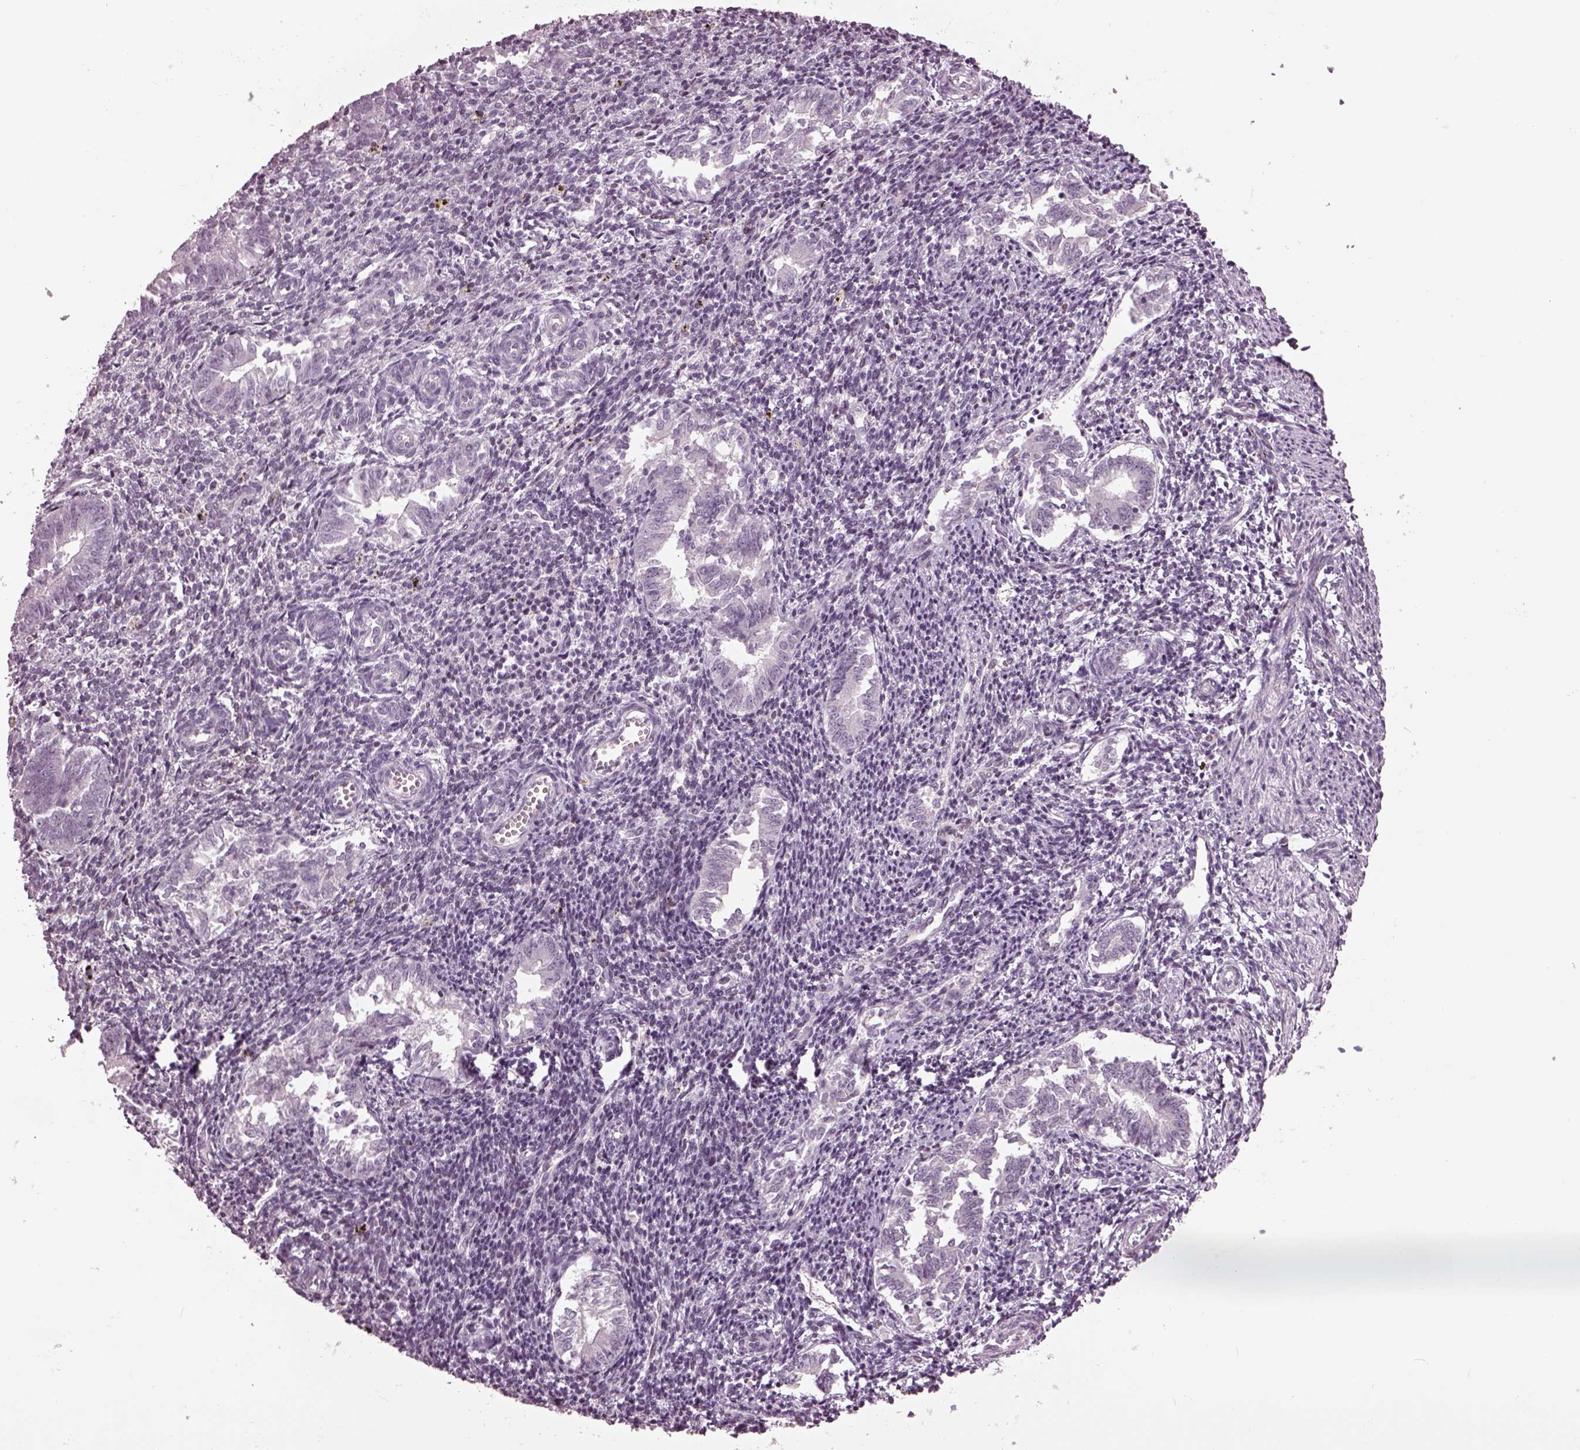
{"staining": {"intensity": "negative", "quantity": "none", "location": "none"}, "tissue": "endometrium", "cell_type": "Cells in endometrial stroma", "image_type": "normal", "snomed": [{"axis": "morphology", "description": "Normal tissue, NOS"}, {"axis": "topography", "description": "Endometrium"}], "caption": "Immunohistochemical staining of benign endometrium demonstrates no significant staining in cells in endometrial stroma. The staining is performed using DAB brown chromogen with nuclei counter-stained in using hematoxylin.", "gene": "GAL", "patient": {"sex": "female", "age": 25}}